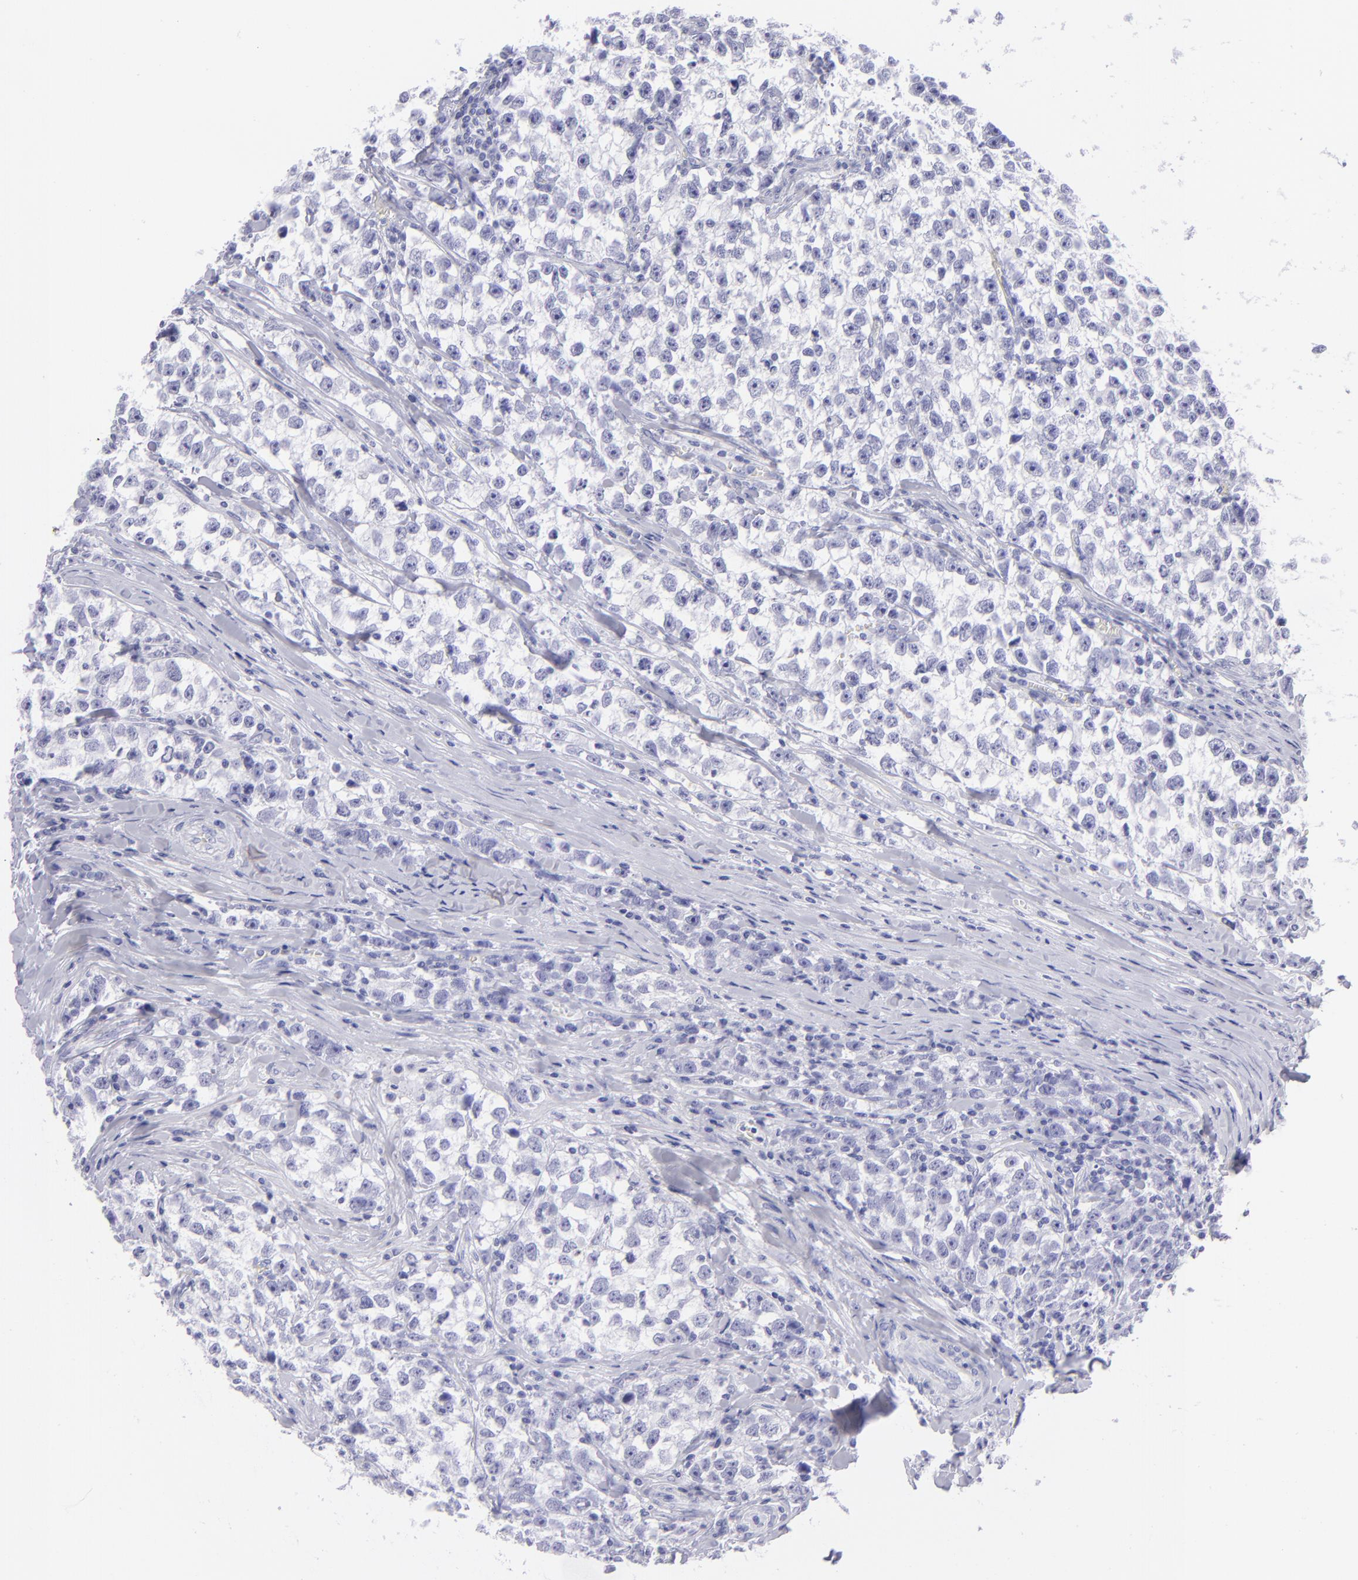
{"staining": {"intensity": "negative", "quantity": "none", "location": "none"}, "tissue": "testis cancer", "cell_type": "Tumor cells", "image_type": "cancer", "snomed": [{"axis": "morphology", "description": "Seminoma, NOS"}, {"axis": "morphology", "description": "Carcinoma, Embryonal, NOS"}, {"axis": "topography", "description": "Testis"}], "caption": "High magnification brightfield microscopy of embryonal carcinoma (testis) stained with DAB (brown) and counterstained with hematoxylin (blue): tumor cells show no significant expression.", "gene": "SLC1A3", "patient": {"sex": "male", "age": 30}}